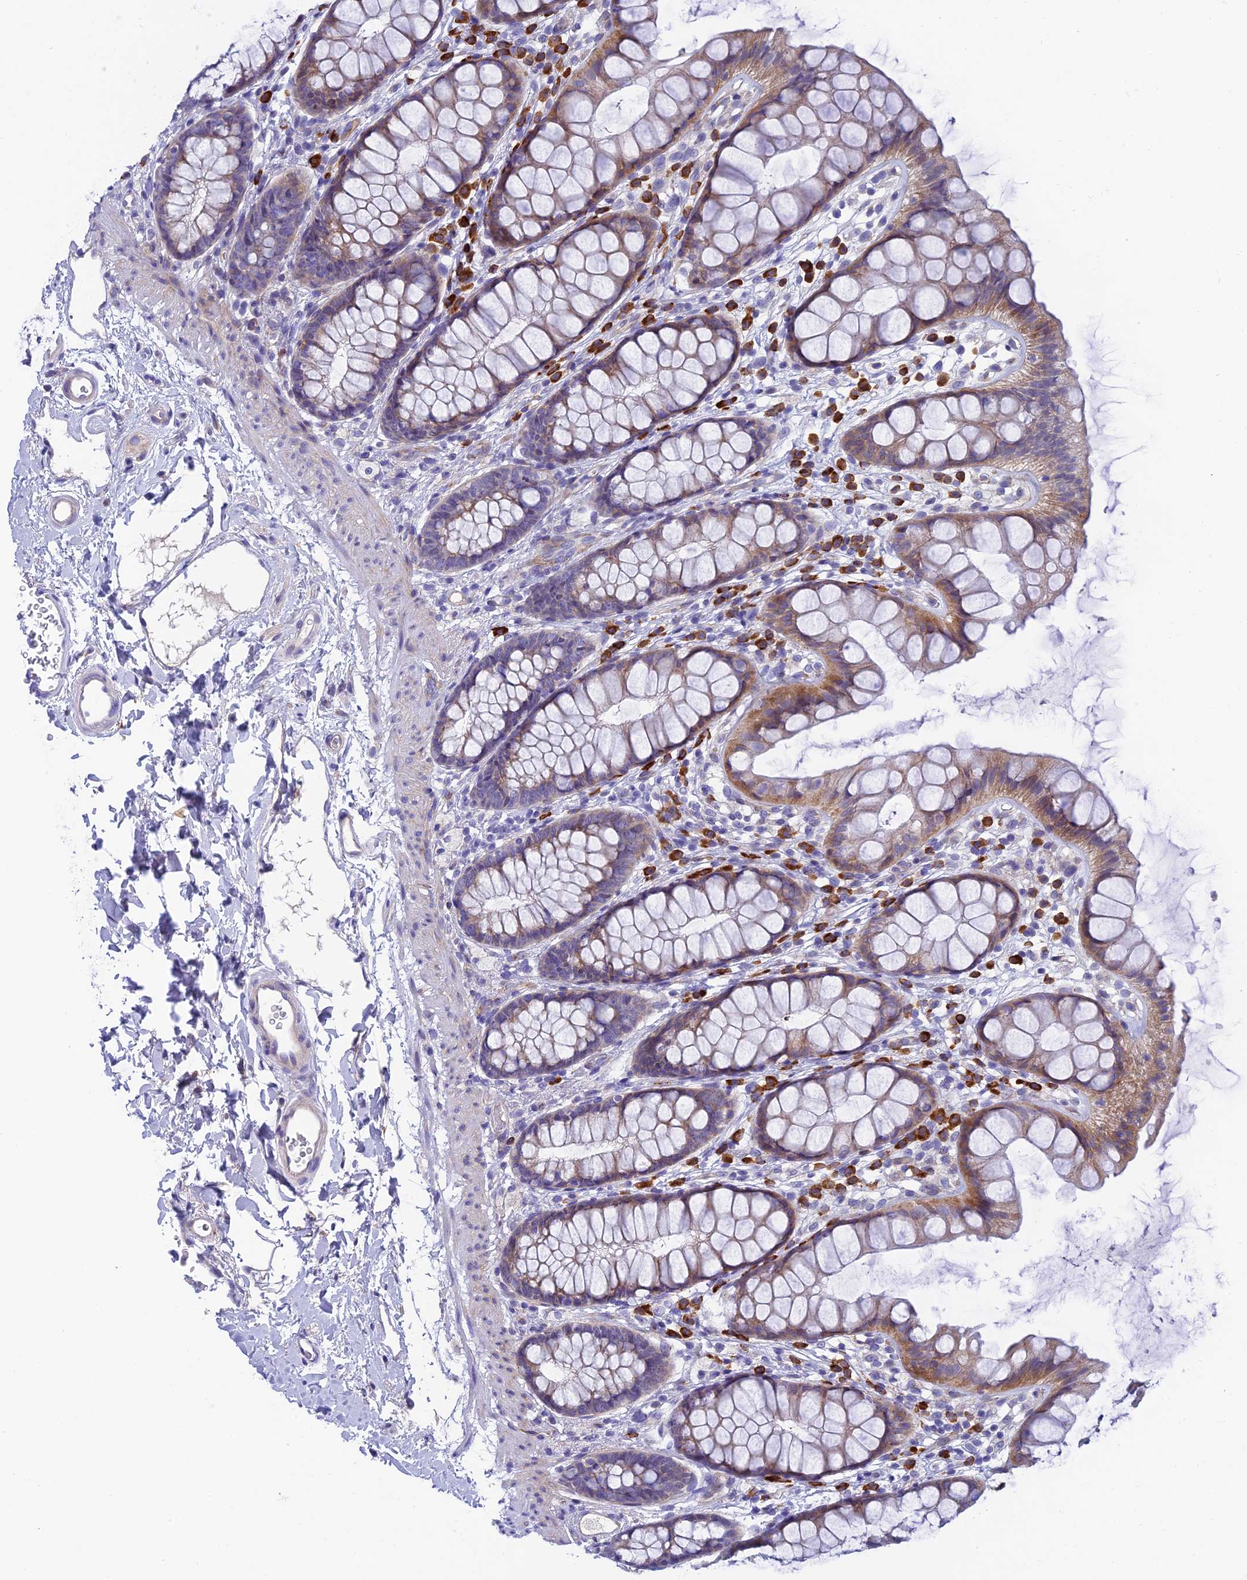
{"staining": {"intensity": "moderate", "quantity": "25%-75%", "location": "cytoplasmic/membranous"}, "tissue": "rectum", "cell_type": "Glandular cells", "image_type": "normal", "snomed": [{"axis": "morphology", "description": "Normal tissue, NOS"}, {"axis": "topography", "description": "Rectum"}], "caption": "Brown immunohistochemical staining in unremarkable human rectum exhibits moderate cytoplasmic/membranous expression in approximately 25%-75% of glandular cells. (brown staining indicates protein expression, while blue staining denotes nuclei).", "gene": "MACIR", "patient": {"sex": "female", "age": 65}}